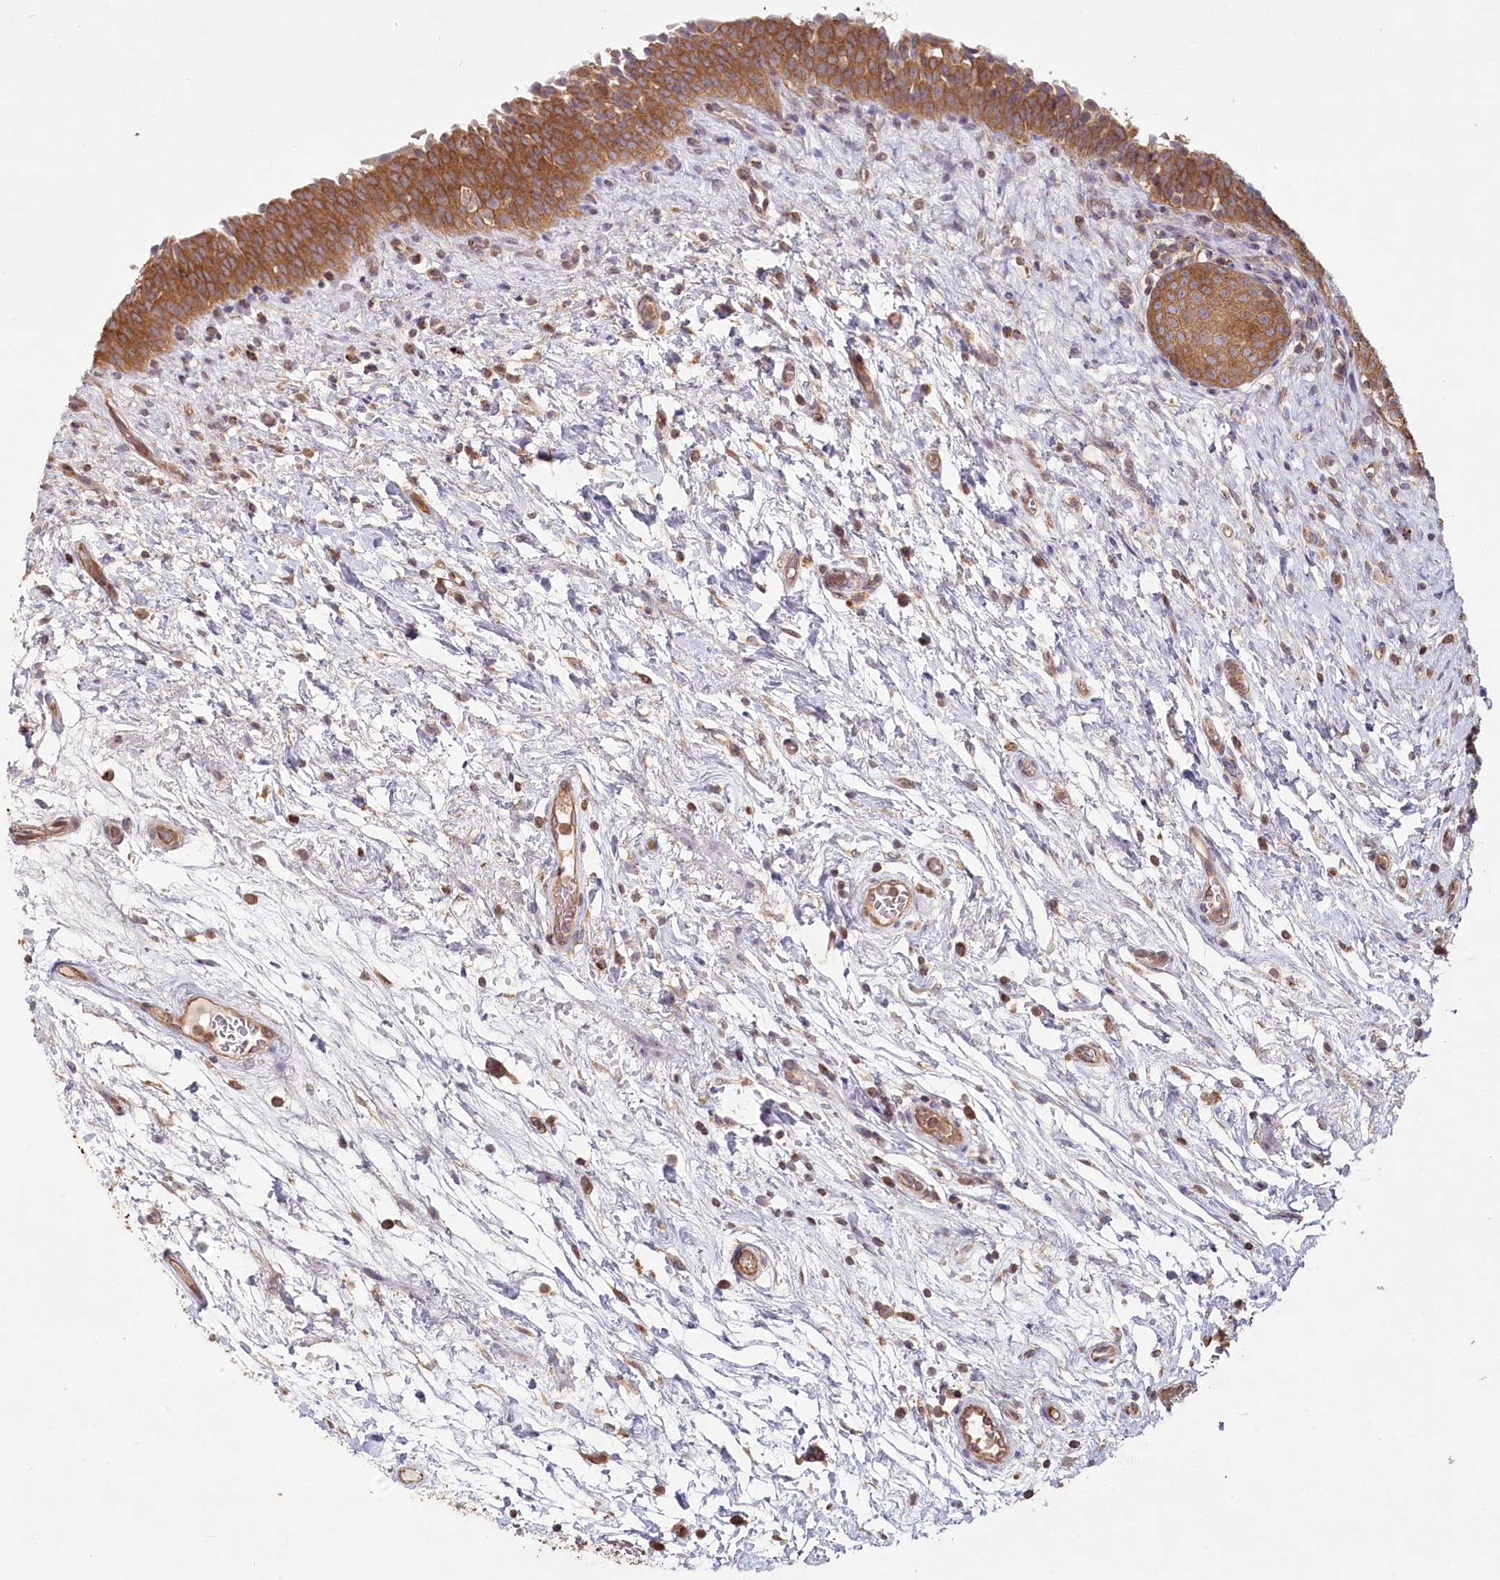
{"staining": {"intensity": "moderate", "quantity": ">75%", "location": "cytoplasmic/membranous"}, "tissue": "urinary bladder", "cell_type": "Urothelial cells", "image_type": "normal", "snomed": [{"axis": "morphology", "description": "Normal tissue, NOS"}, {"axis": "topography", "description": "Urinary bladder"}], "caption": "Protein staining exhibits moderate cytoplasmic/membranous positivity in about >75% of urothelial cells in normal urinary bladder.", "gene": "HAL", "patient": {"sex": "male", "age": 83}}